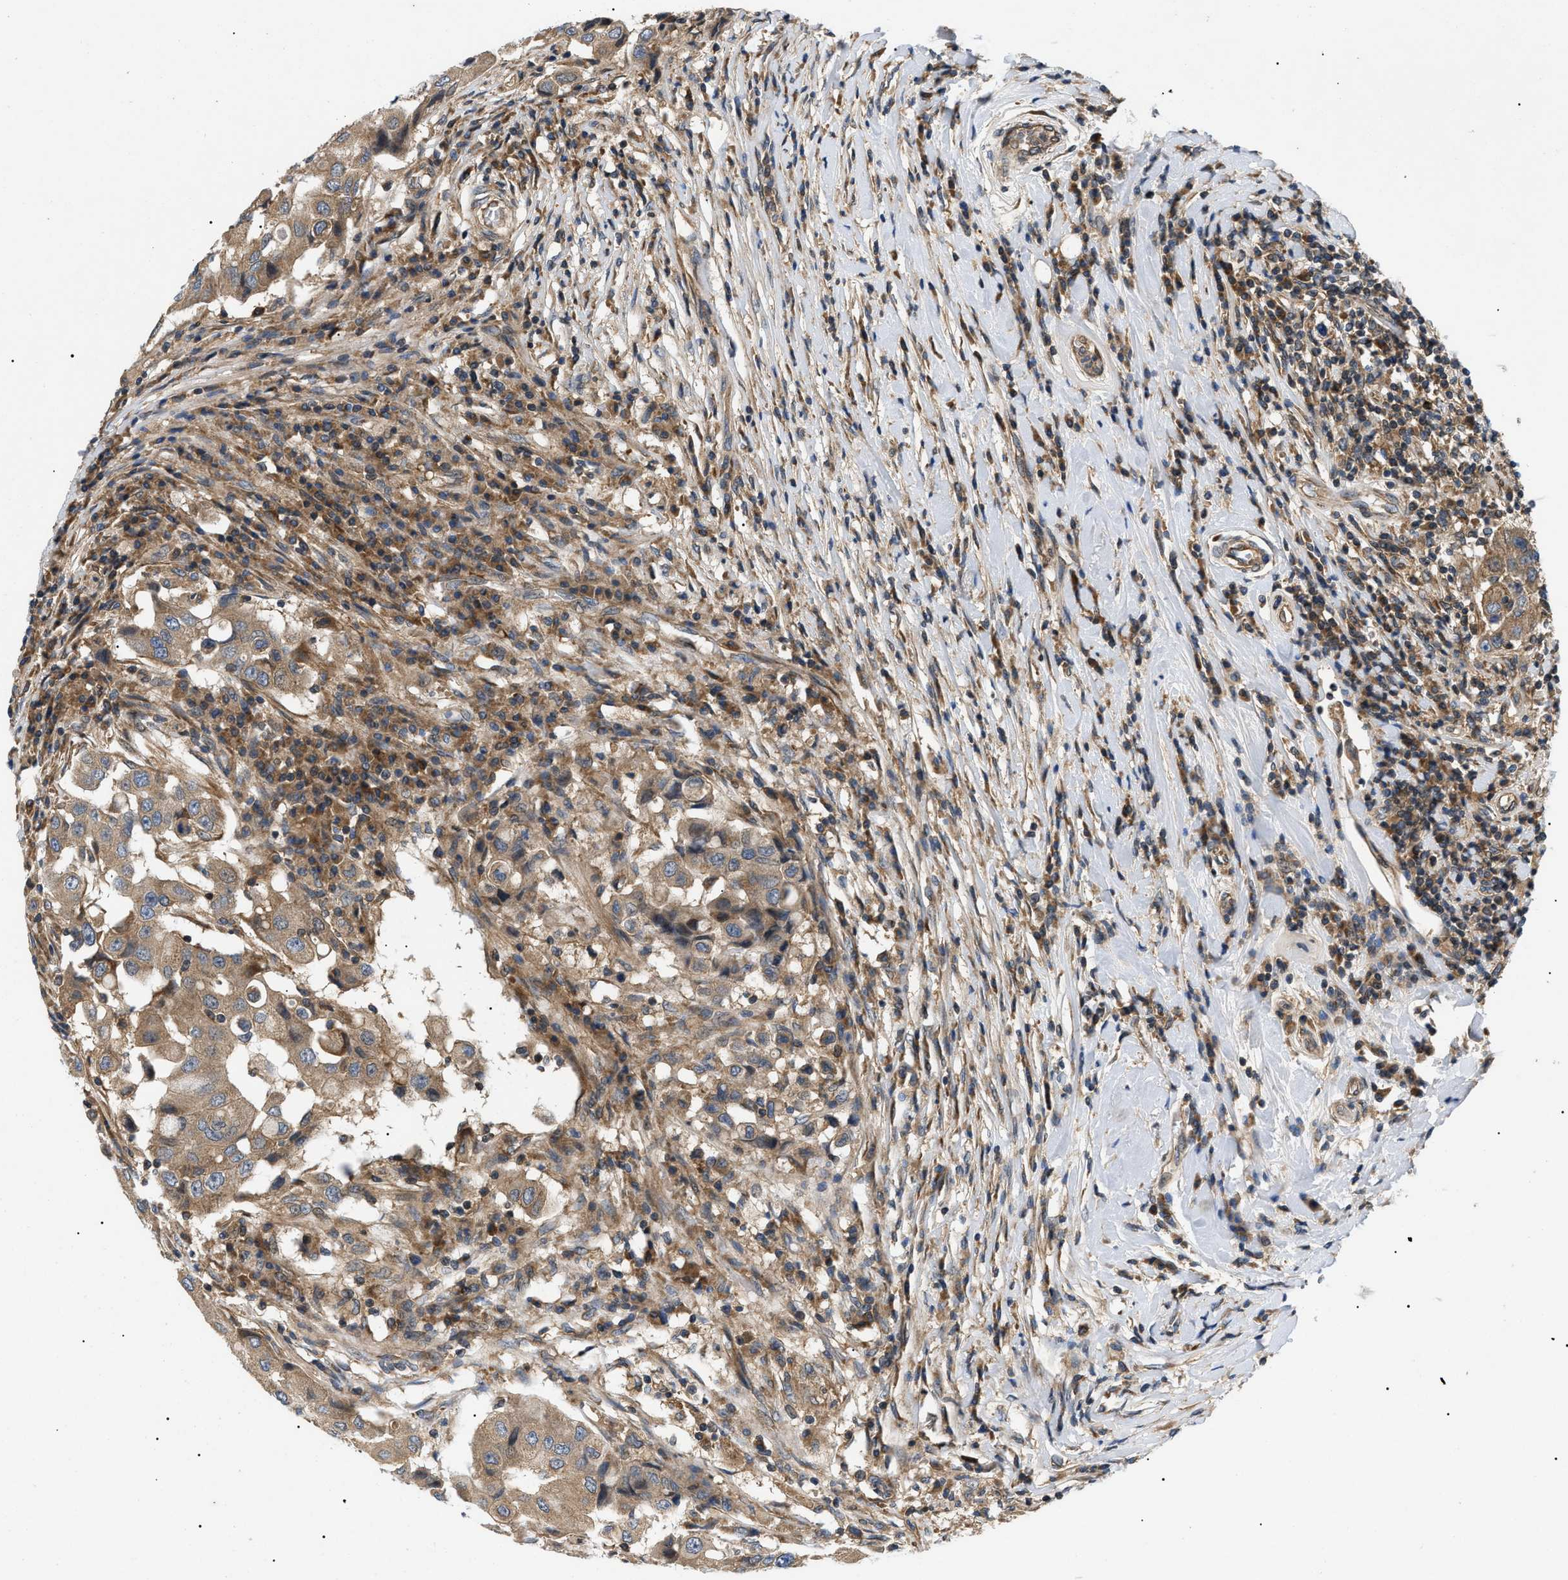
{"staining": {"intensity": "moderate", "quantity": ">75%", "location": "cytoplasmic/membranous"}, "tissue": "breast cancer", "cell_type": "Tumor cells", "image_type": "cancer", "snomed": [{"axis": "morphology", "description": "Duct carcinoma"}, {"axis": "topography", "description": "Breast"}], "caption": "Protein staining reveals moderate cytoplasmic/membranous positivity in about >75% of tumor cells in intraductal carcinoma (breast).", "gene": "PPM1B", "patient": {"sex": "female", "age": 27}}